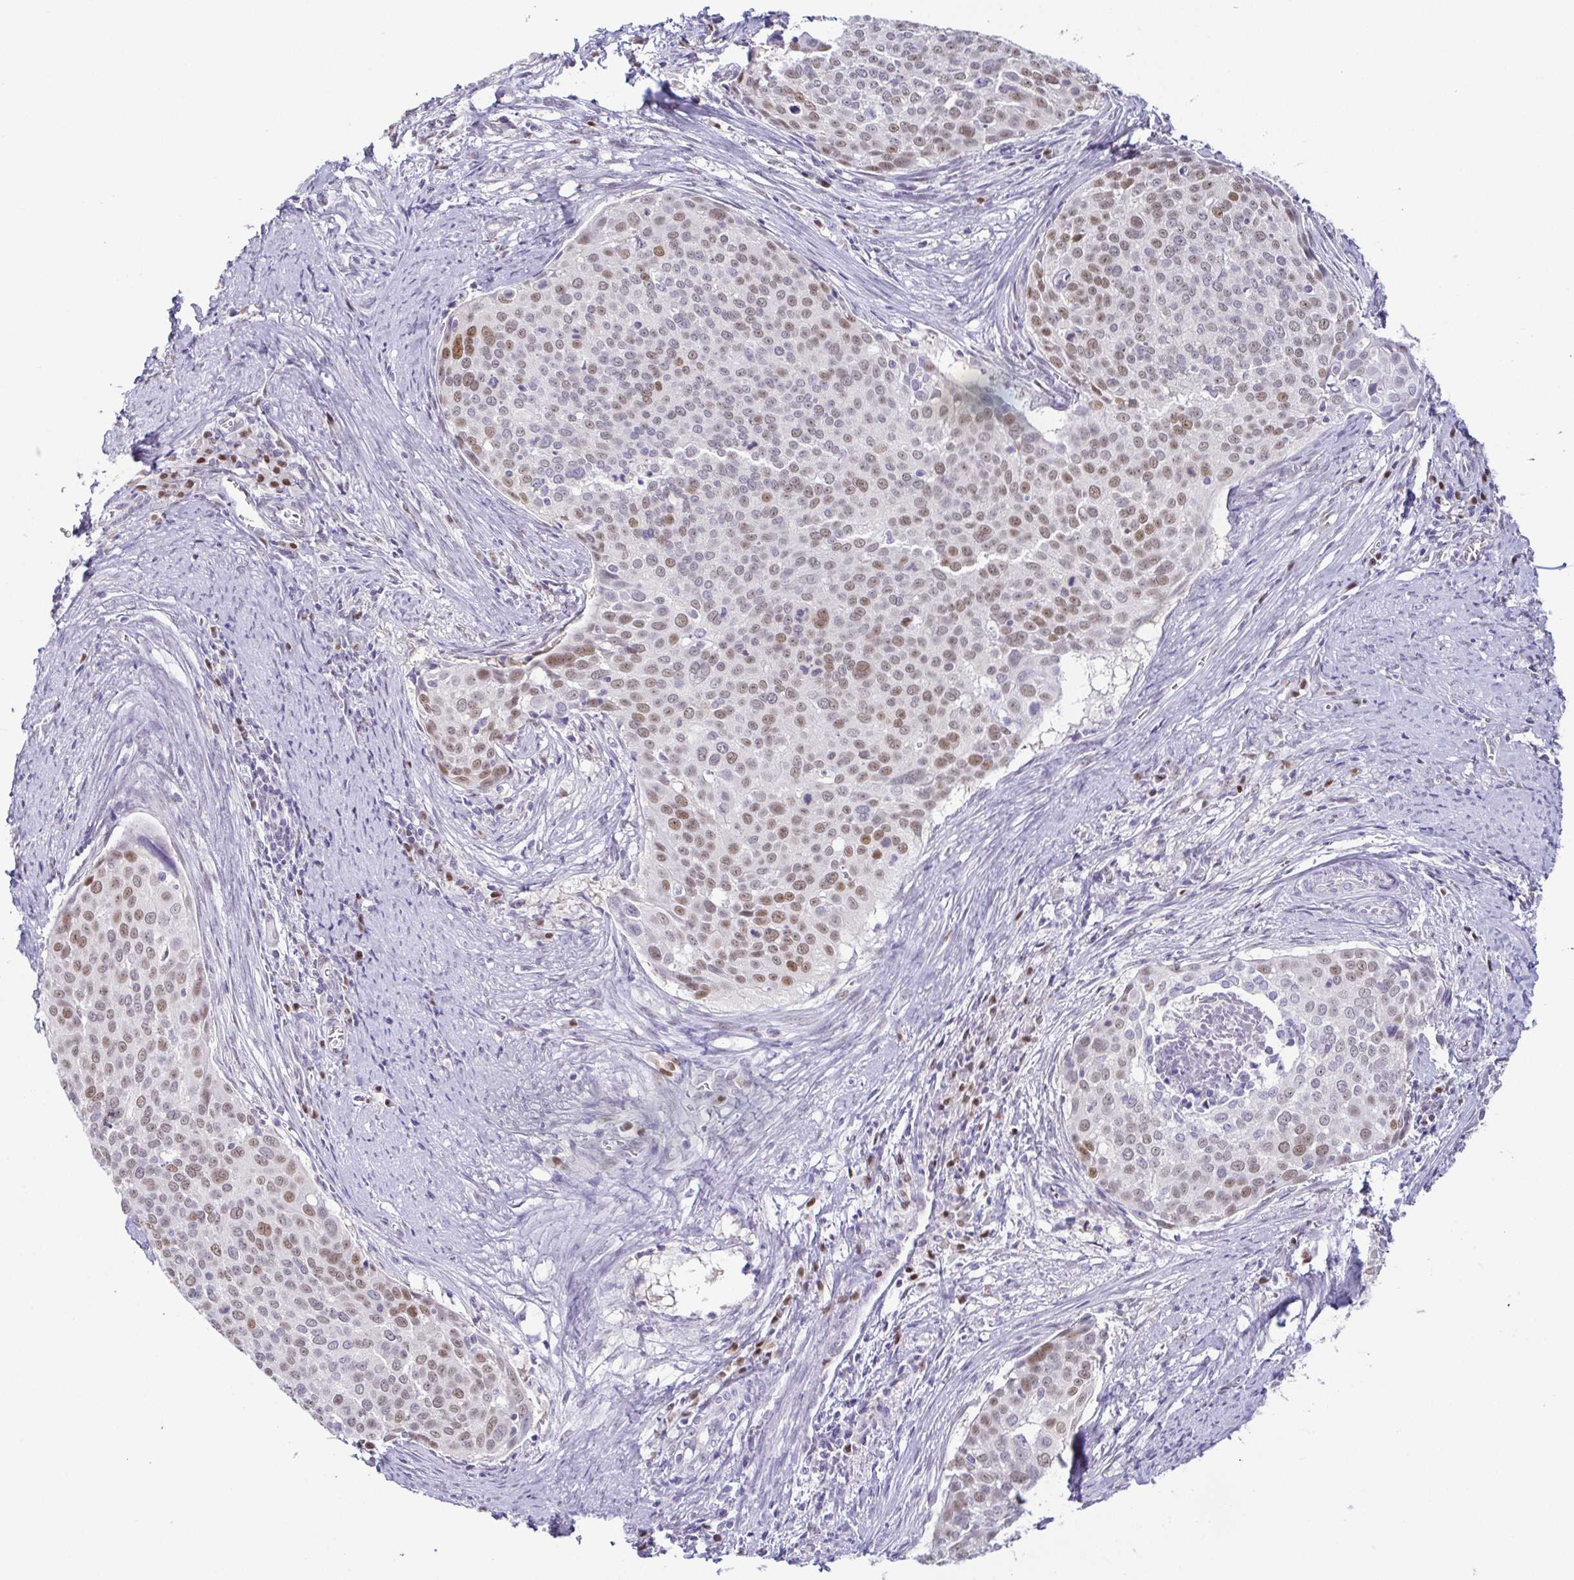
{"staining": {"intensity": "moderate", "quantity": "25%-75%", "location": "nuclear"}, "tissue": "cervical cancer", "cell_type": "Tumor cells", "image_type": "cancer", "snomed": [{"axis": "morphology", "description": "Squamous cell carcinoma, NOS"}, {"axis": "topography", "description": "Cervix"}], "caption": "Immunohistochemistry staining of squamous cell carcinoma (cervical), which exhibits medium levels of moderate nuclear staining in about 25%-75% of tumor cells indicating moderate nuclear protein expression. The staining was performed using DAB (3,3'-diaminobenzidine) (brown) for protein detection and nuclei were counterstained in hematoxylin (blue).", "gene": "TCF3", "patient": {"sex": "female", "age": 39}}